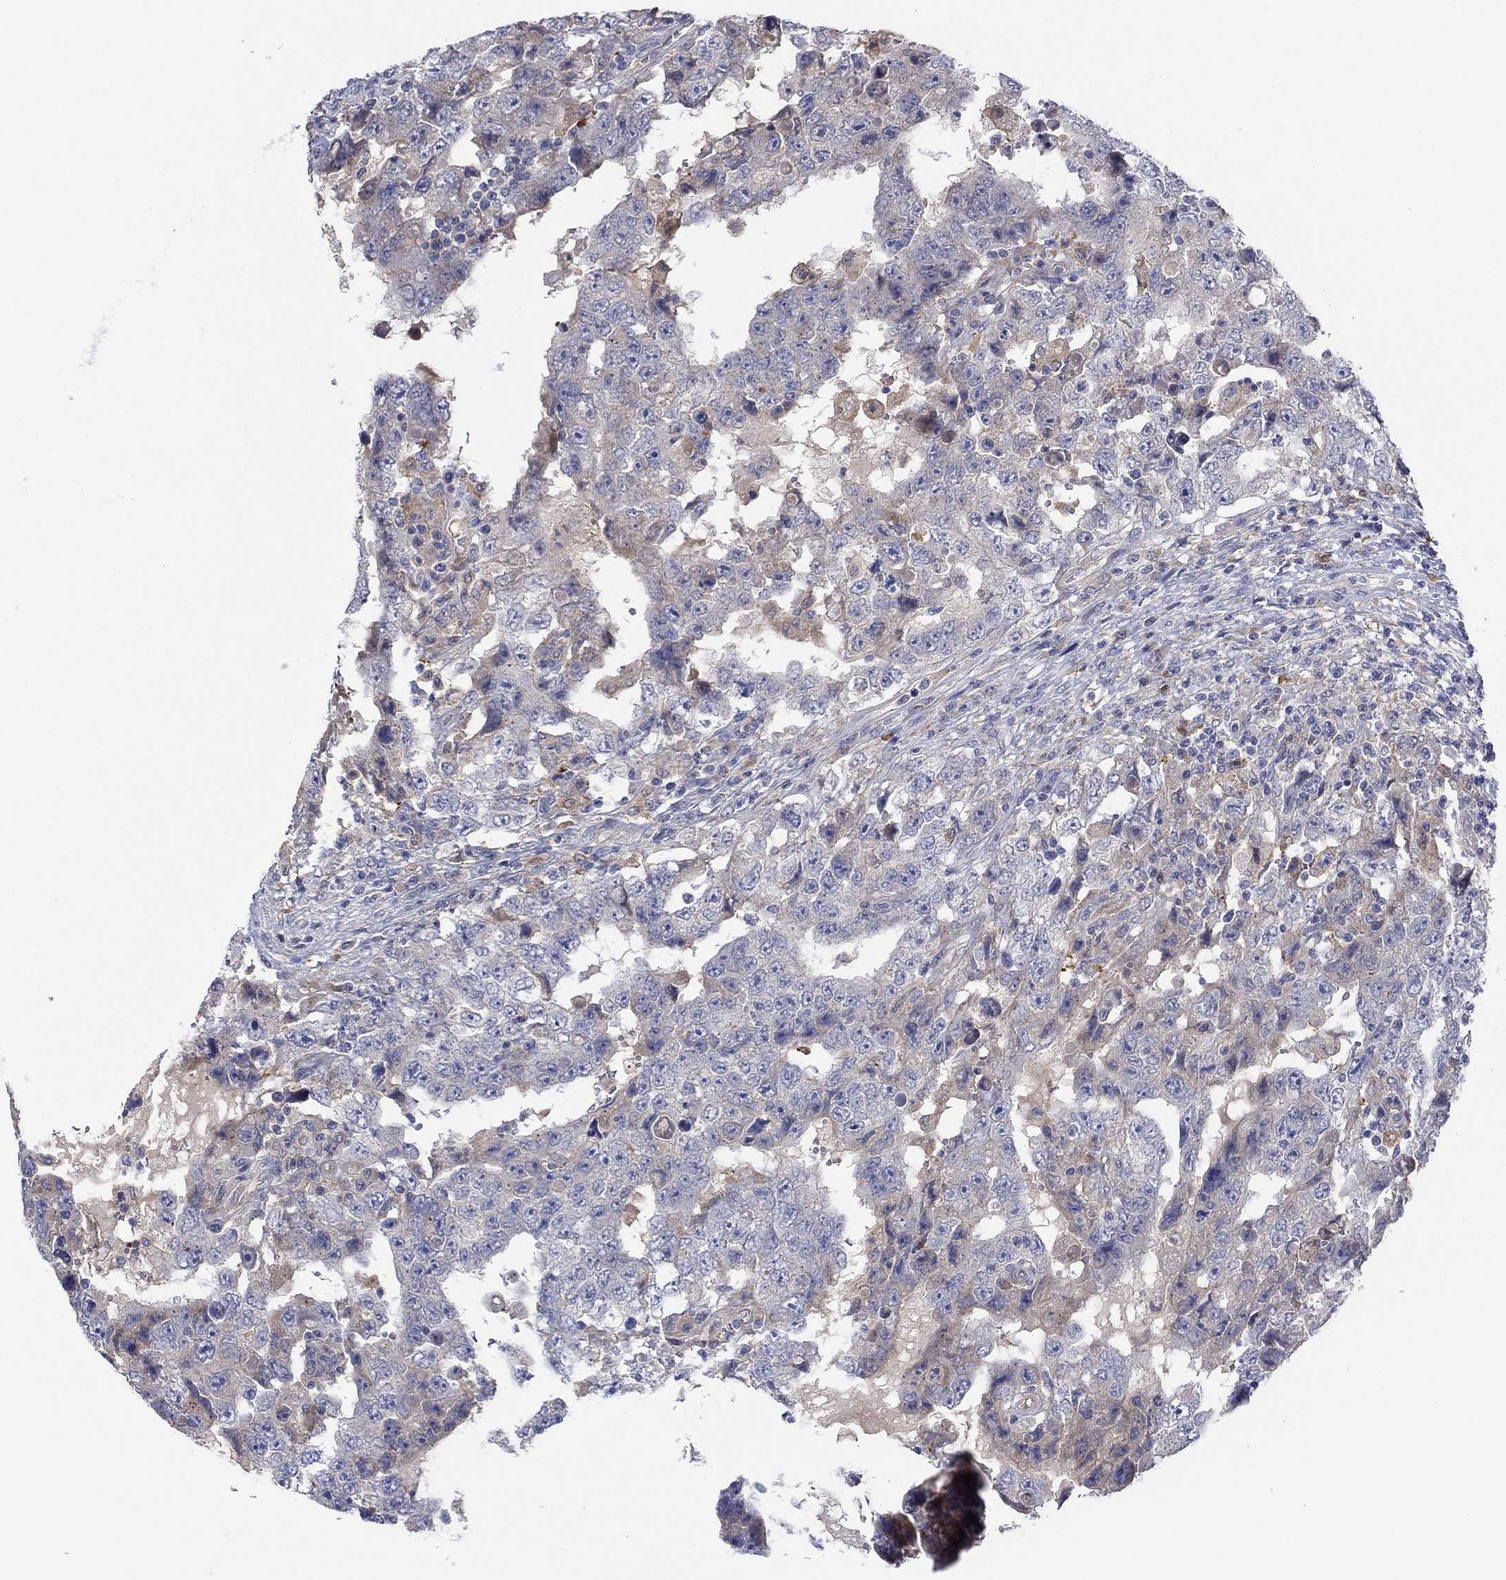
{"staining": {"intensity": "weak", "quantity": "25%-75%", "location": "cytoplasmic/membranous"}, "tissue": "testis cancer", "cell_type": "Tumor cells", "image_type": "cancer", "snomed": [{"axis": "morphology", "description": "Carcinoma, Embryonal, NOS"}, {"axis": "topography", "description": "Testis"}], "caption": "Immunohistochemical staining of embryonal carcinoma (testis) shows low levels of weak cytoplasmic/membranous protein positivity in about 25%-75% of tumor cells.", "gene": "PLCL2", "patient": {"sex": "male", "age": 26}}